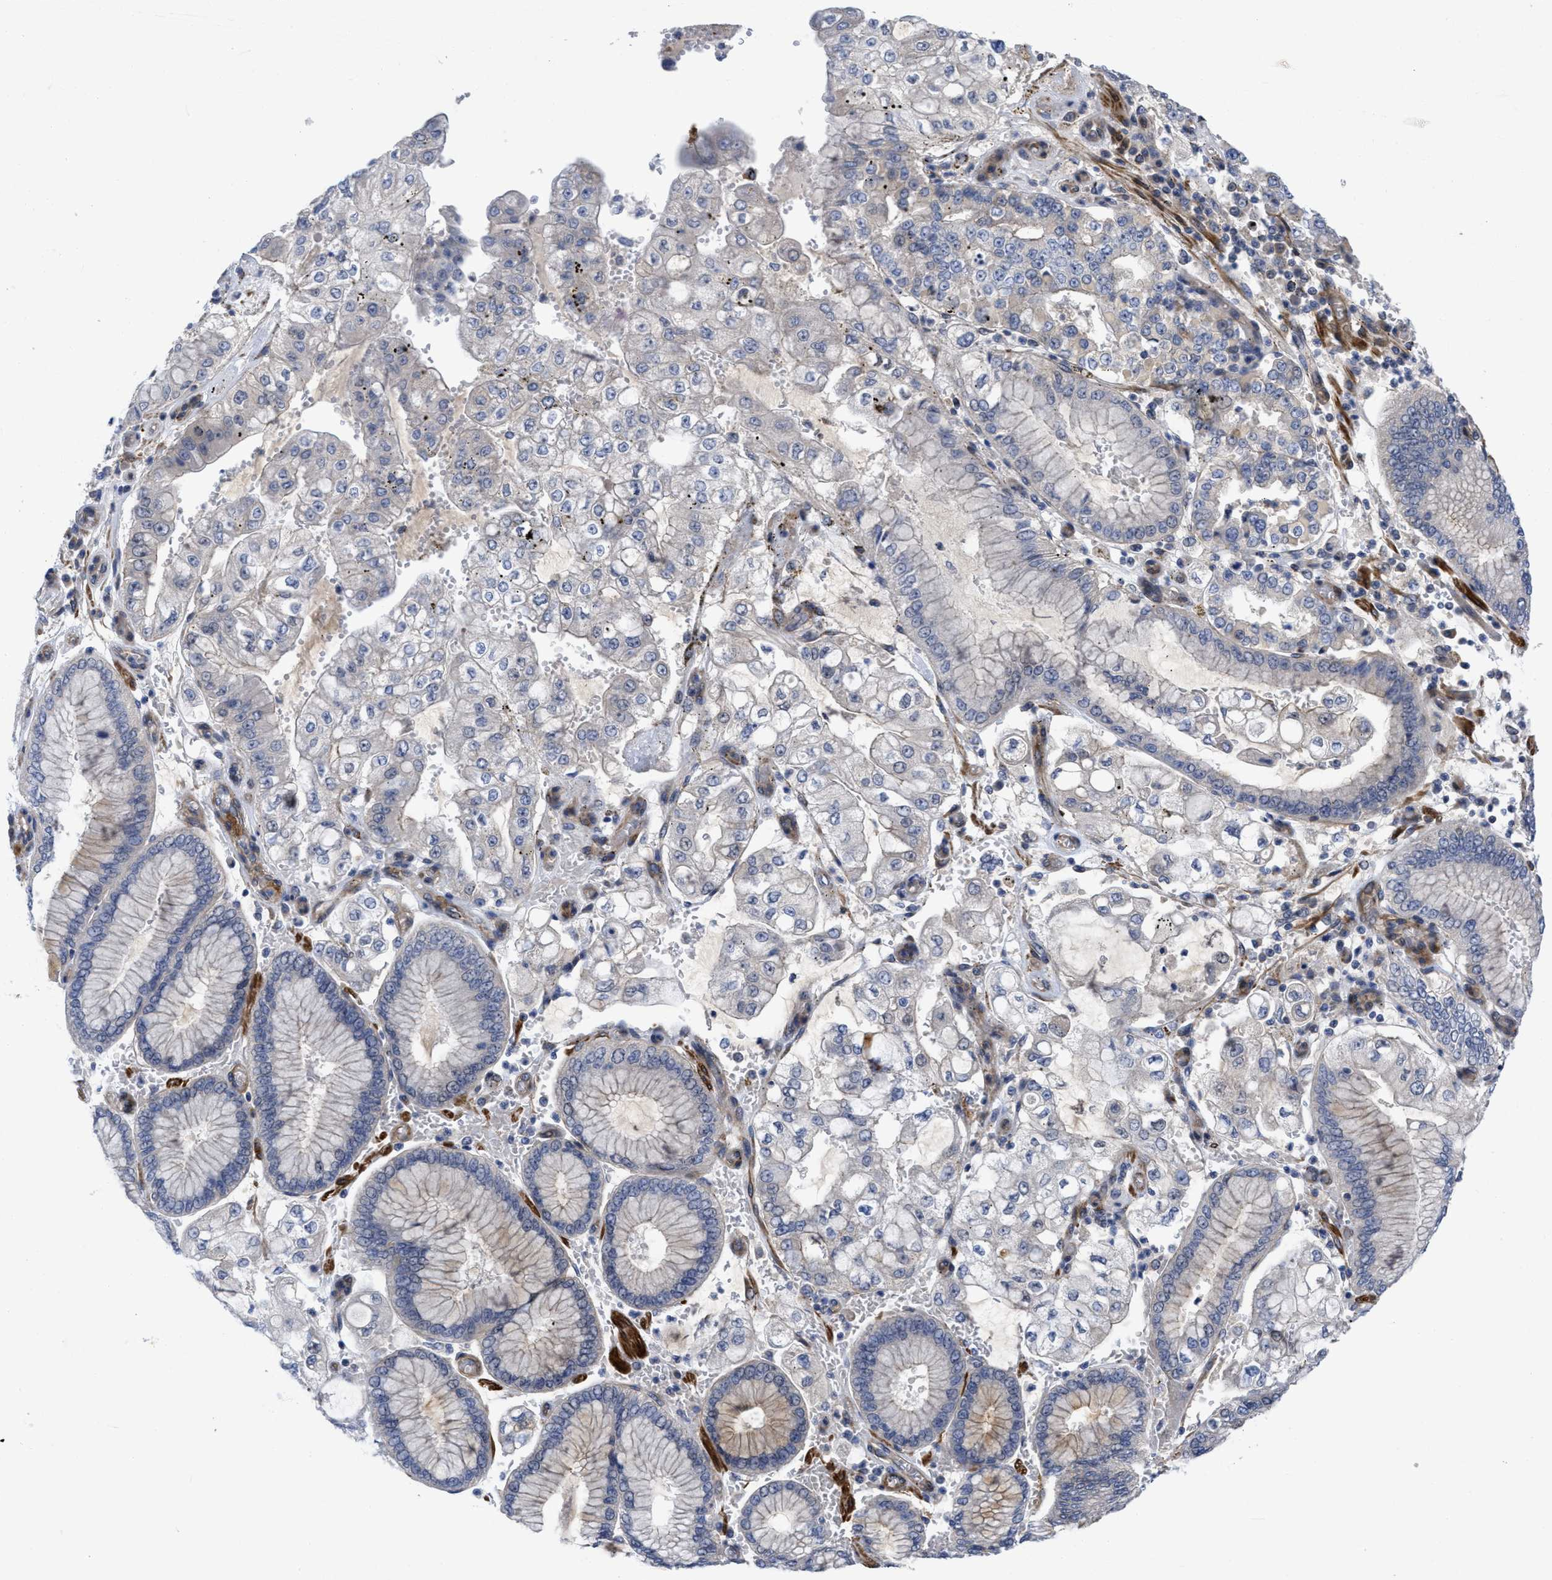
{"staining": {"intensity": "weak", "quantity": "<25%", "location": "cytoplasmic/membranous"}, "tissue": "stomach cancer", "cell_type": "Tumor cells", "image_type": "cancer", "snomed": [{"axis": "morphology", "description": "Adenocarcinoma, NOS"}, {"axis": "topography", "description": "Stomach"}], "caption": "DAB (3,3'-diaminobenzidine) immunohistochemical staining of human adenocarcinoma (stomach) shows no significant staining in tumor cells. (DAB immunohistochemistry (IHC) visualized using brightfield microscopy, high magnification).", "gene": "ARHGEF26", "patient": {"sex": "male", "age": 76}}